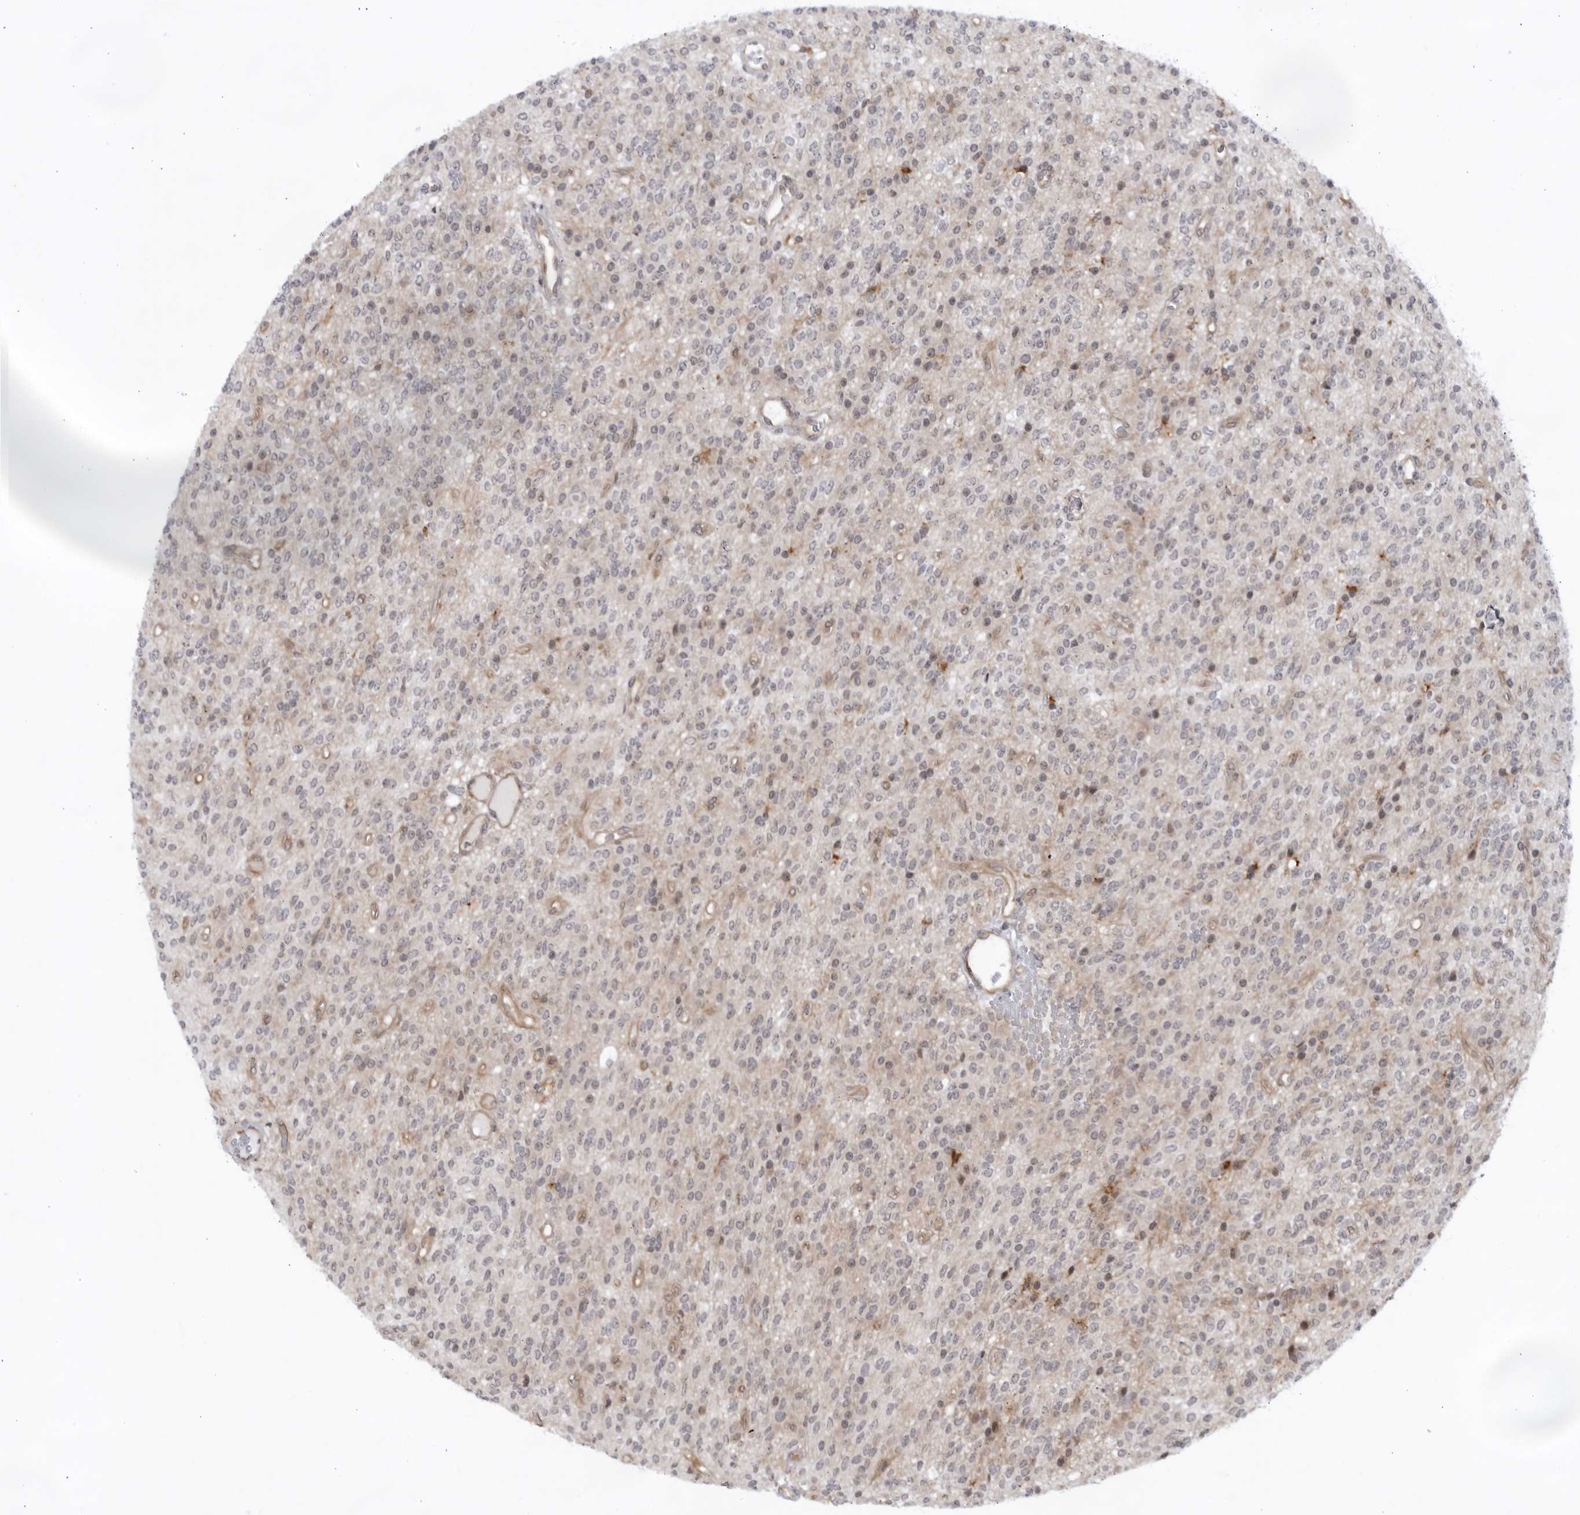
{"staining": {"intensity": "weak", "quantity": "25%-75%", "location": "cytoplasmic/membranous,nuclear"}, "tissue": "glioma", "cell_type": "Tumor cells", "image_type": "cancer", "snomed": [{"axis": "morphology", "description": "Glioma, malignant, High grade"}, {"axis": "topography", "description": "Brain"}], "caption": "Weak cytoplasmic/membranous and nuclear positivity is seen in approximately 25%-75% of tumor cells in glioma.", "gene": "ITGB3BP", "patient": {"sex": "male", "age": 34}}